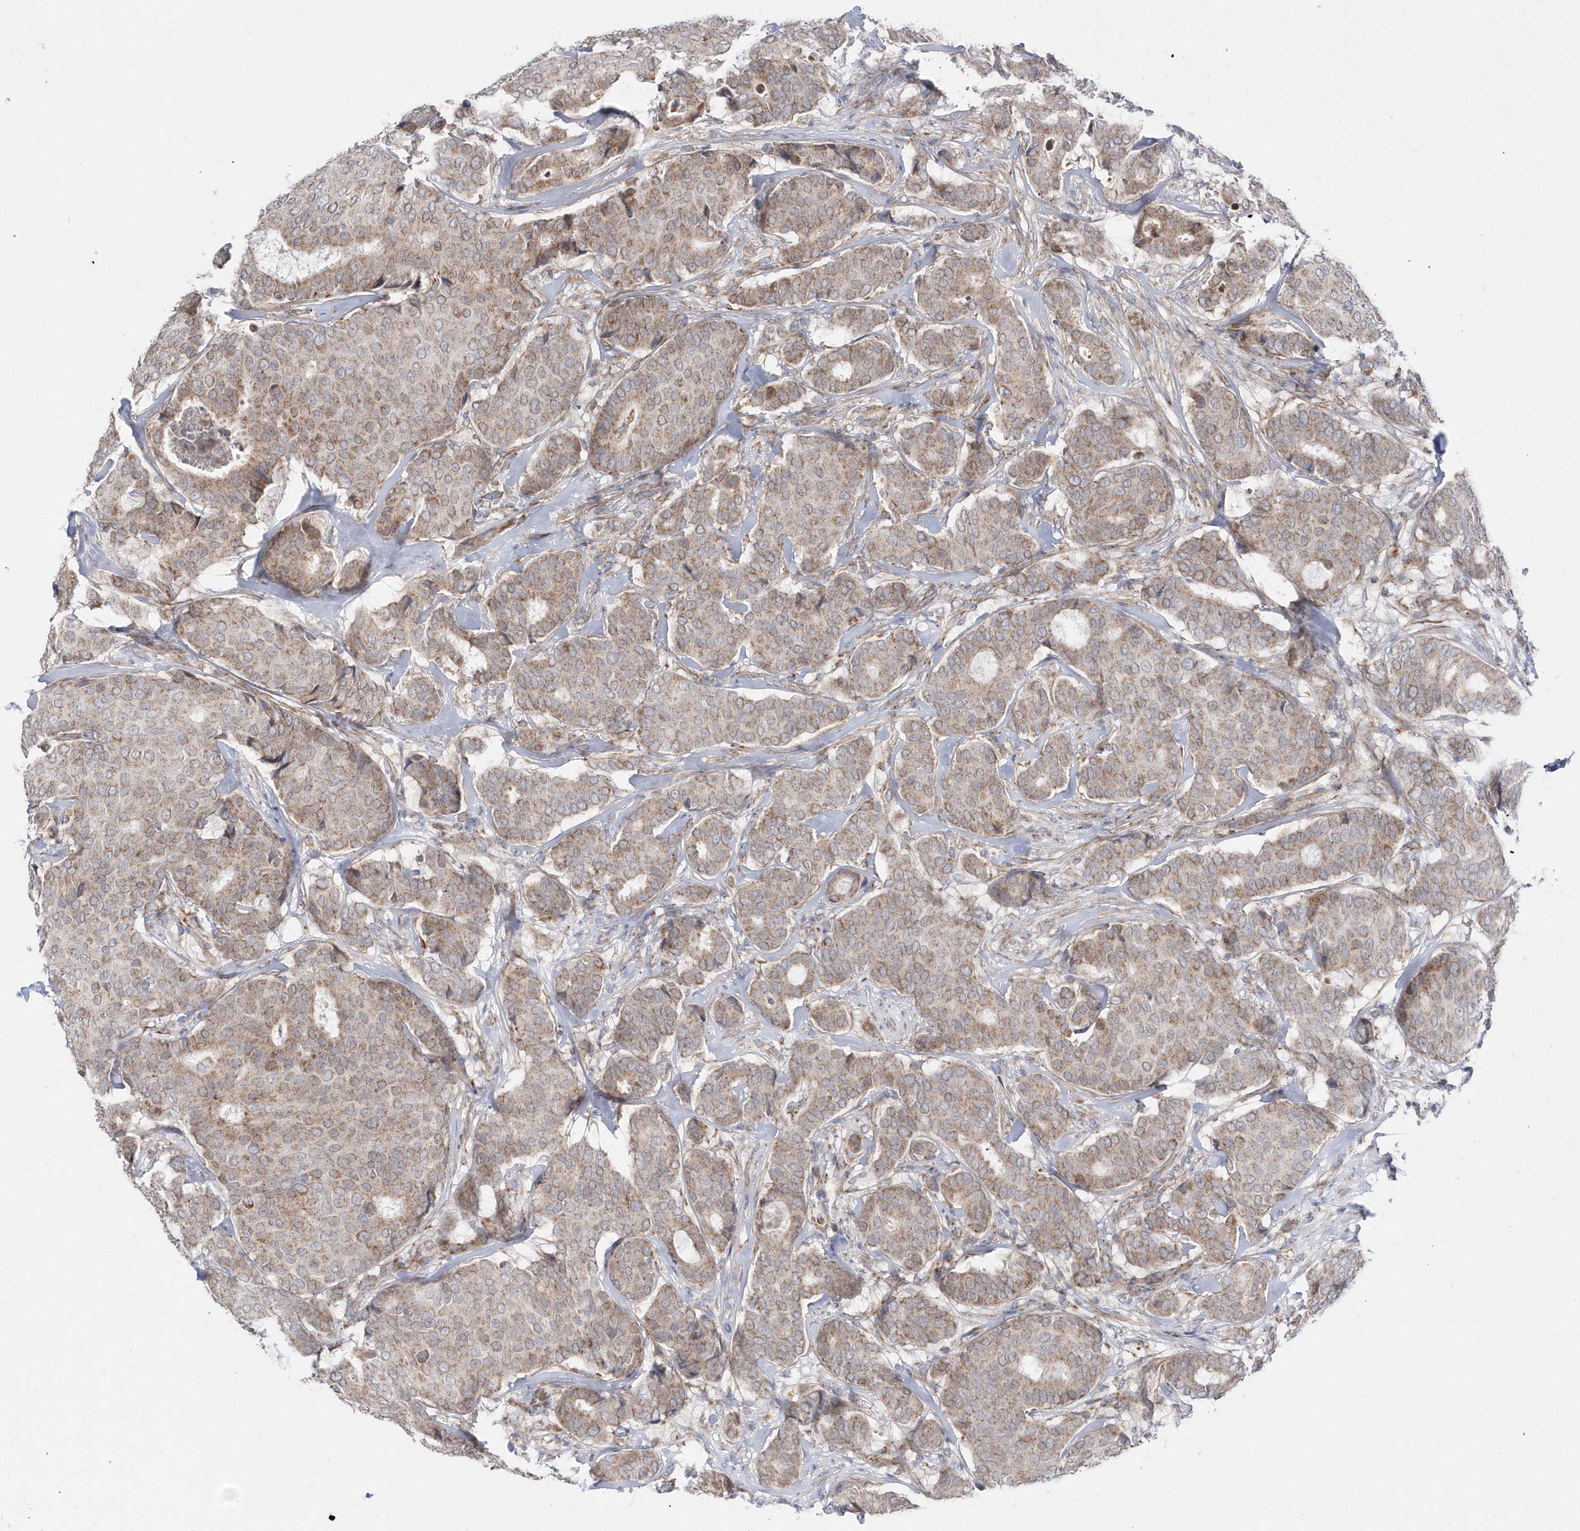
{"staining": {"intensity": "weak", "quantity": ">75%", "location": "cytoplasmic/membranous"}, "tissue": "breast cancer", "cell_type": "Tumor cells", "image_type": "cancer", "snomed": [{"axis": "morphology", "description": "Duct carcinoma"}, {"axis": "topography", "description": "Breast"}], "caption": "A high-resolution histopathology image shows immunohistochemistry (IHC) staining of breast infiltrating ductal carcinoma, which exhibits weak cytoplasmic/membranous positivity in about >75% of tumor cells.", "gene": "OPA1", "patient": {"sex": "female", "age": 75}}